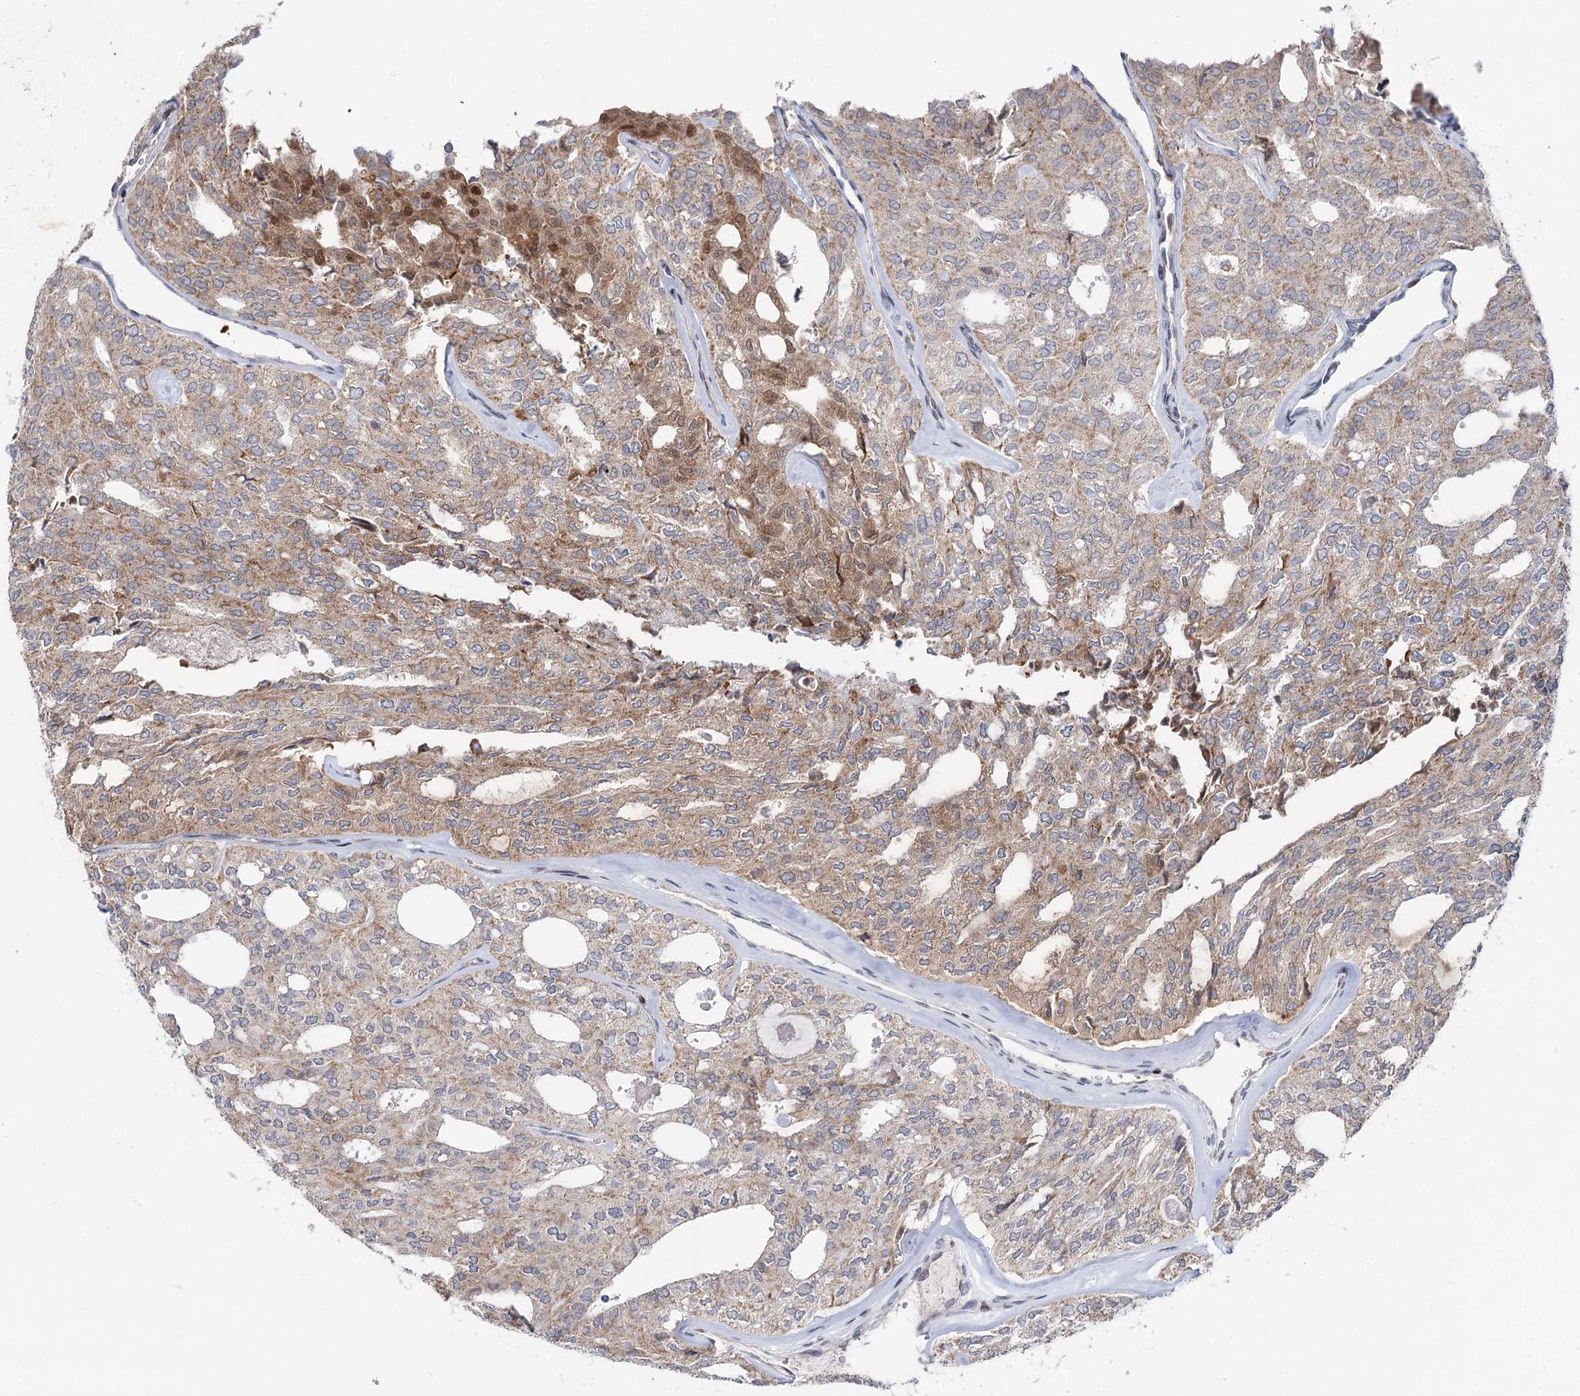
{"staining": {"intensity": "moderate", "quantity": ">75%", "location": "cytoplasmic/membranous"}, "tissue": "thyroid cancer", "cell_type": "Tumor cells", "image_type": "cancer", "snomed": [{"axis": "morphology", "description": "Follicular adenoma carcinoma, NOS"}, {"axis": "topography", "description": "Thyroid gland"}], "caption": "This histopathology image displays immunohistochemistry (IHC) staining of thyroid cancer, with medium moderate cytoplasmic/membranous staining in about >75% of tumor cells.", "gene": "PTGR1", "patient": {"sex": "male", "age": 75}}